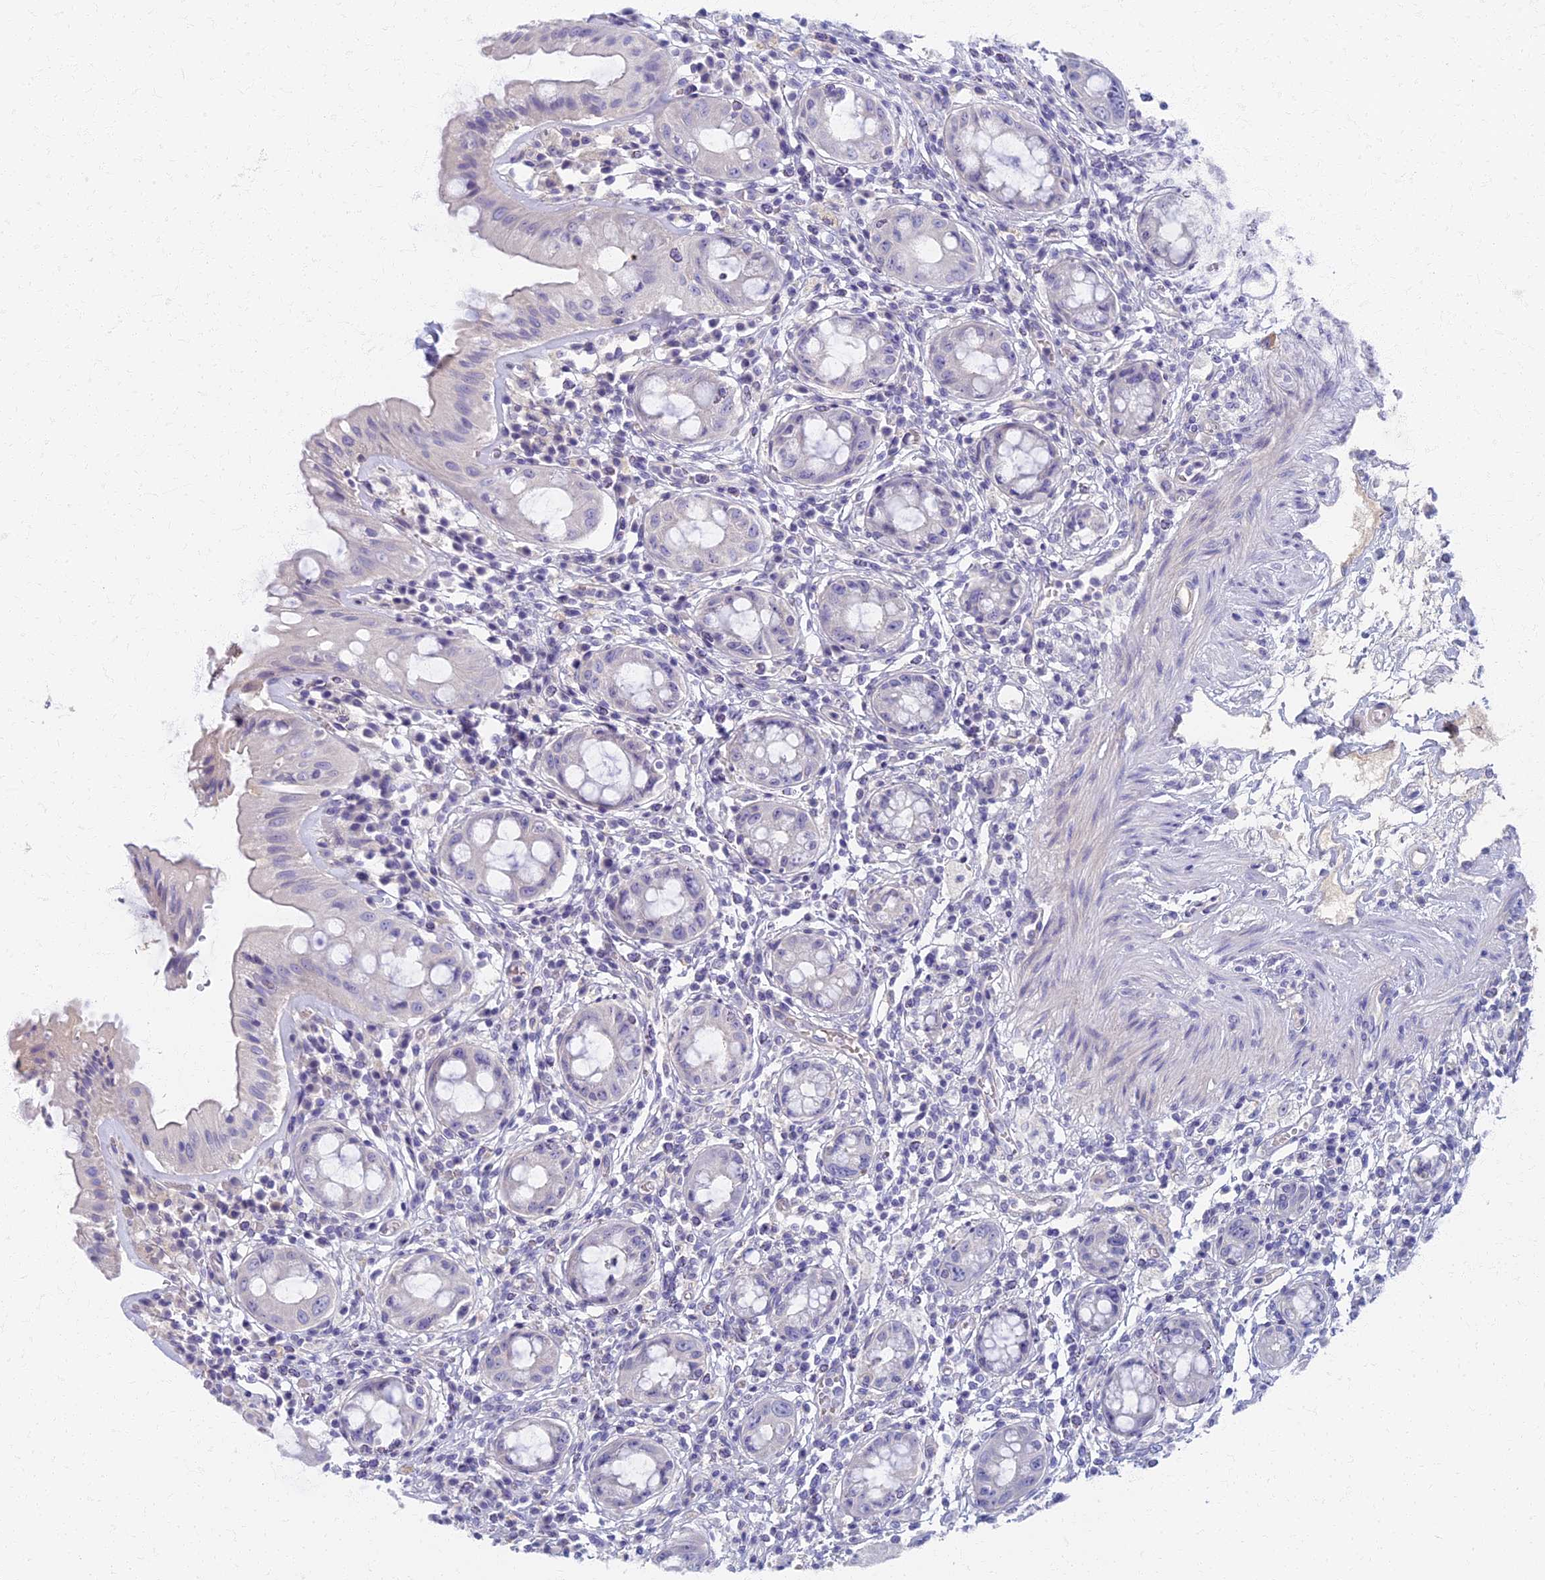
{"staining": {"intensity": "weak", "quantity": "<25%", "location": "cytoplasmic/membranous"}, "tissue": "rectum", "cell_type": "Glandular cells", "image_type": "normal", "snomed": [{"axis": "morphology", "description": "Normal tissue, NOS"}, {"axis": "topography", "description": "Rectum"}], "caption": "High power microscopy histopathology image of an immunohistochemistry histopathology image of normal rectum, revealing no significant staining in glandular cells.", "gene": "AP4E1", "patient": {"sex": "female", "age": 57}}